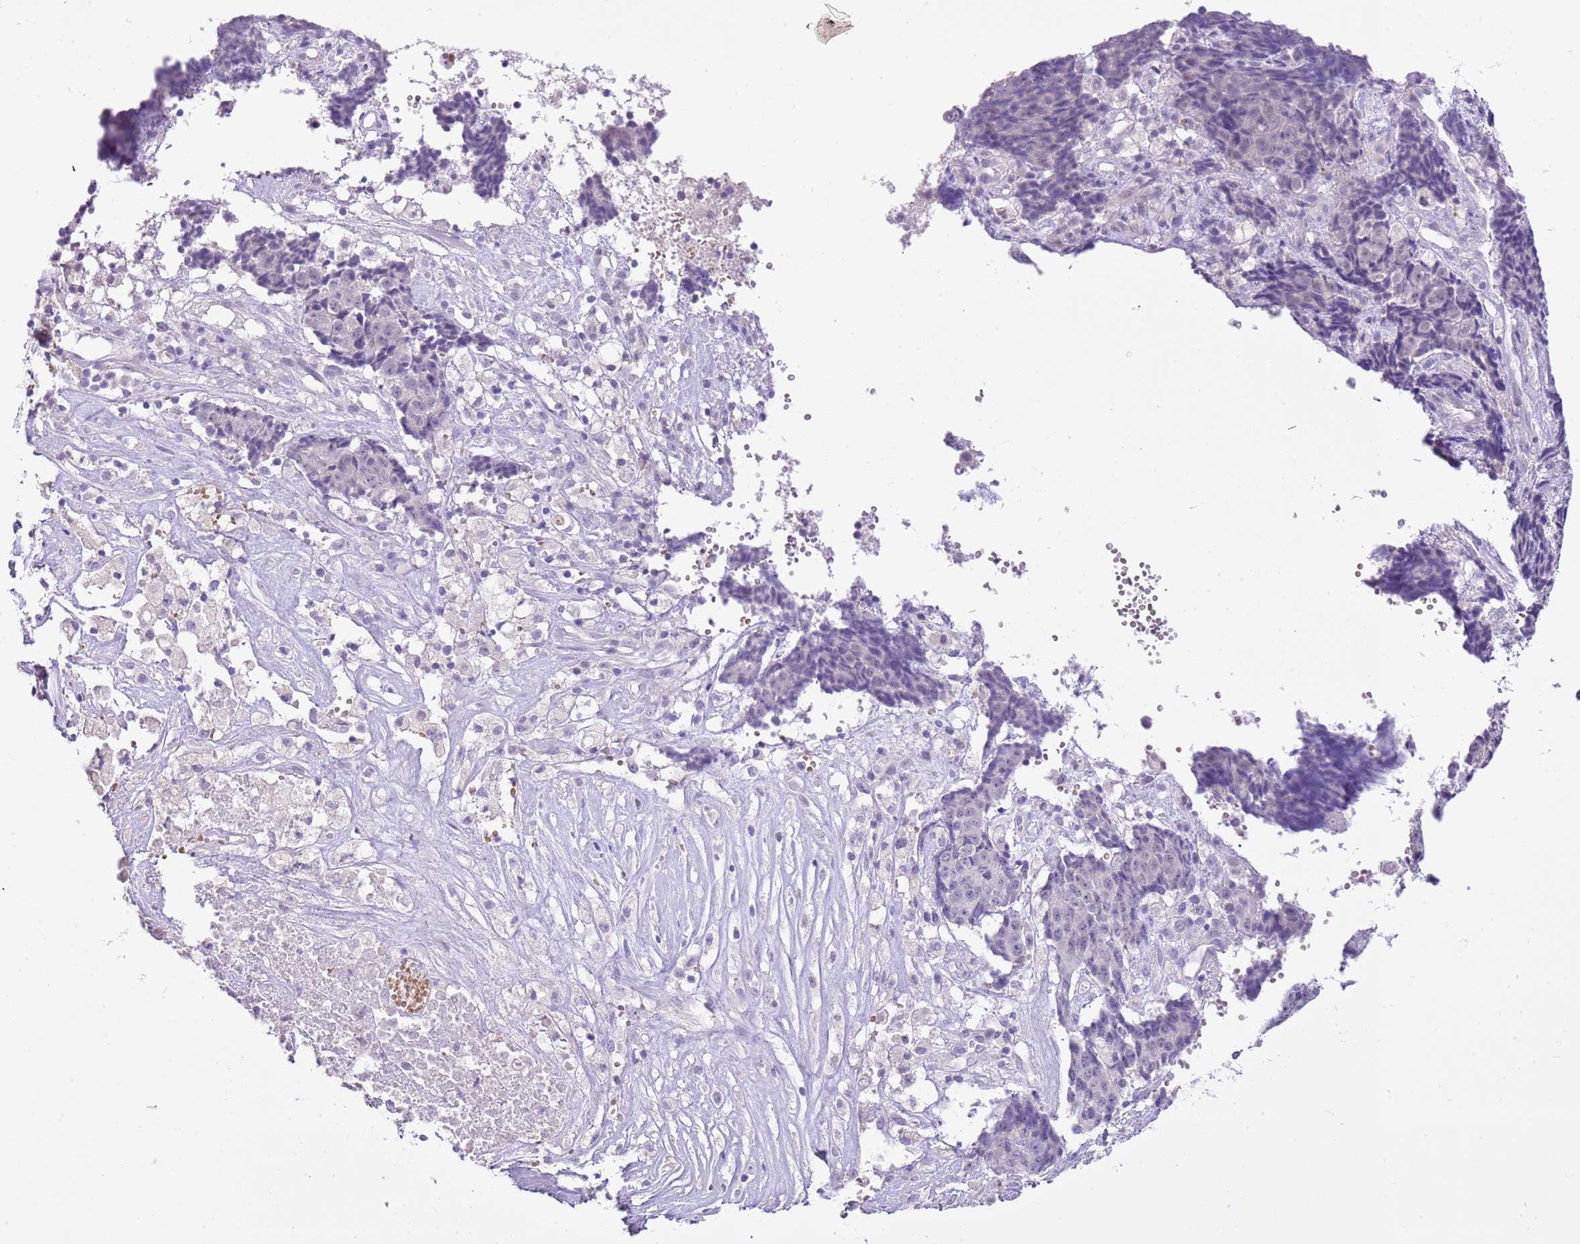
{"staining": {"intensity": "negative", "quantity": "none", "location": "none"}, "tissue": "ovarian cancer", "cell_type": "Tumor cells", "image_type": "cancer", "snomed": [{"axis": "morphology", "description": "Carcinoma, endometroid"}, {"axis": "topography", "description": "Ovary"}], "caption": "Human endometroid carcinoma (ovarian) stained for a protein using IHC demonstrates no staining in tumor cells.", "gene": "XPO7", "patient": {"sex": "female", "age": 42}}